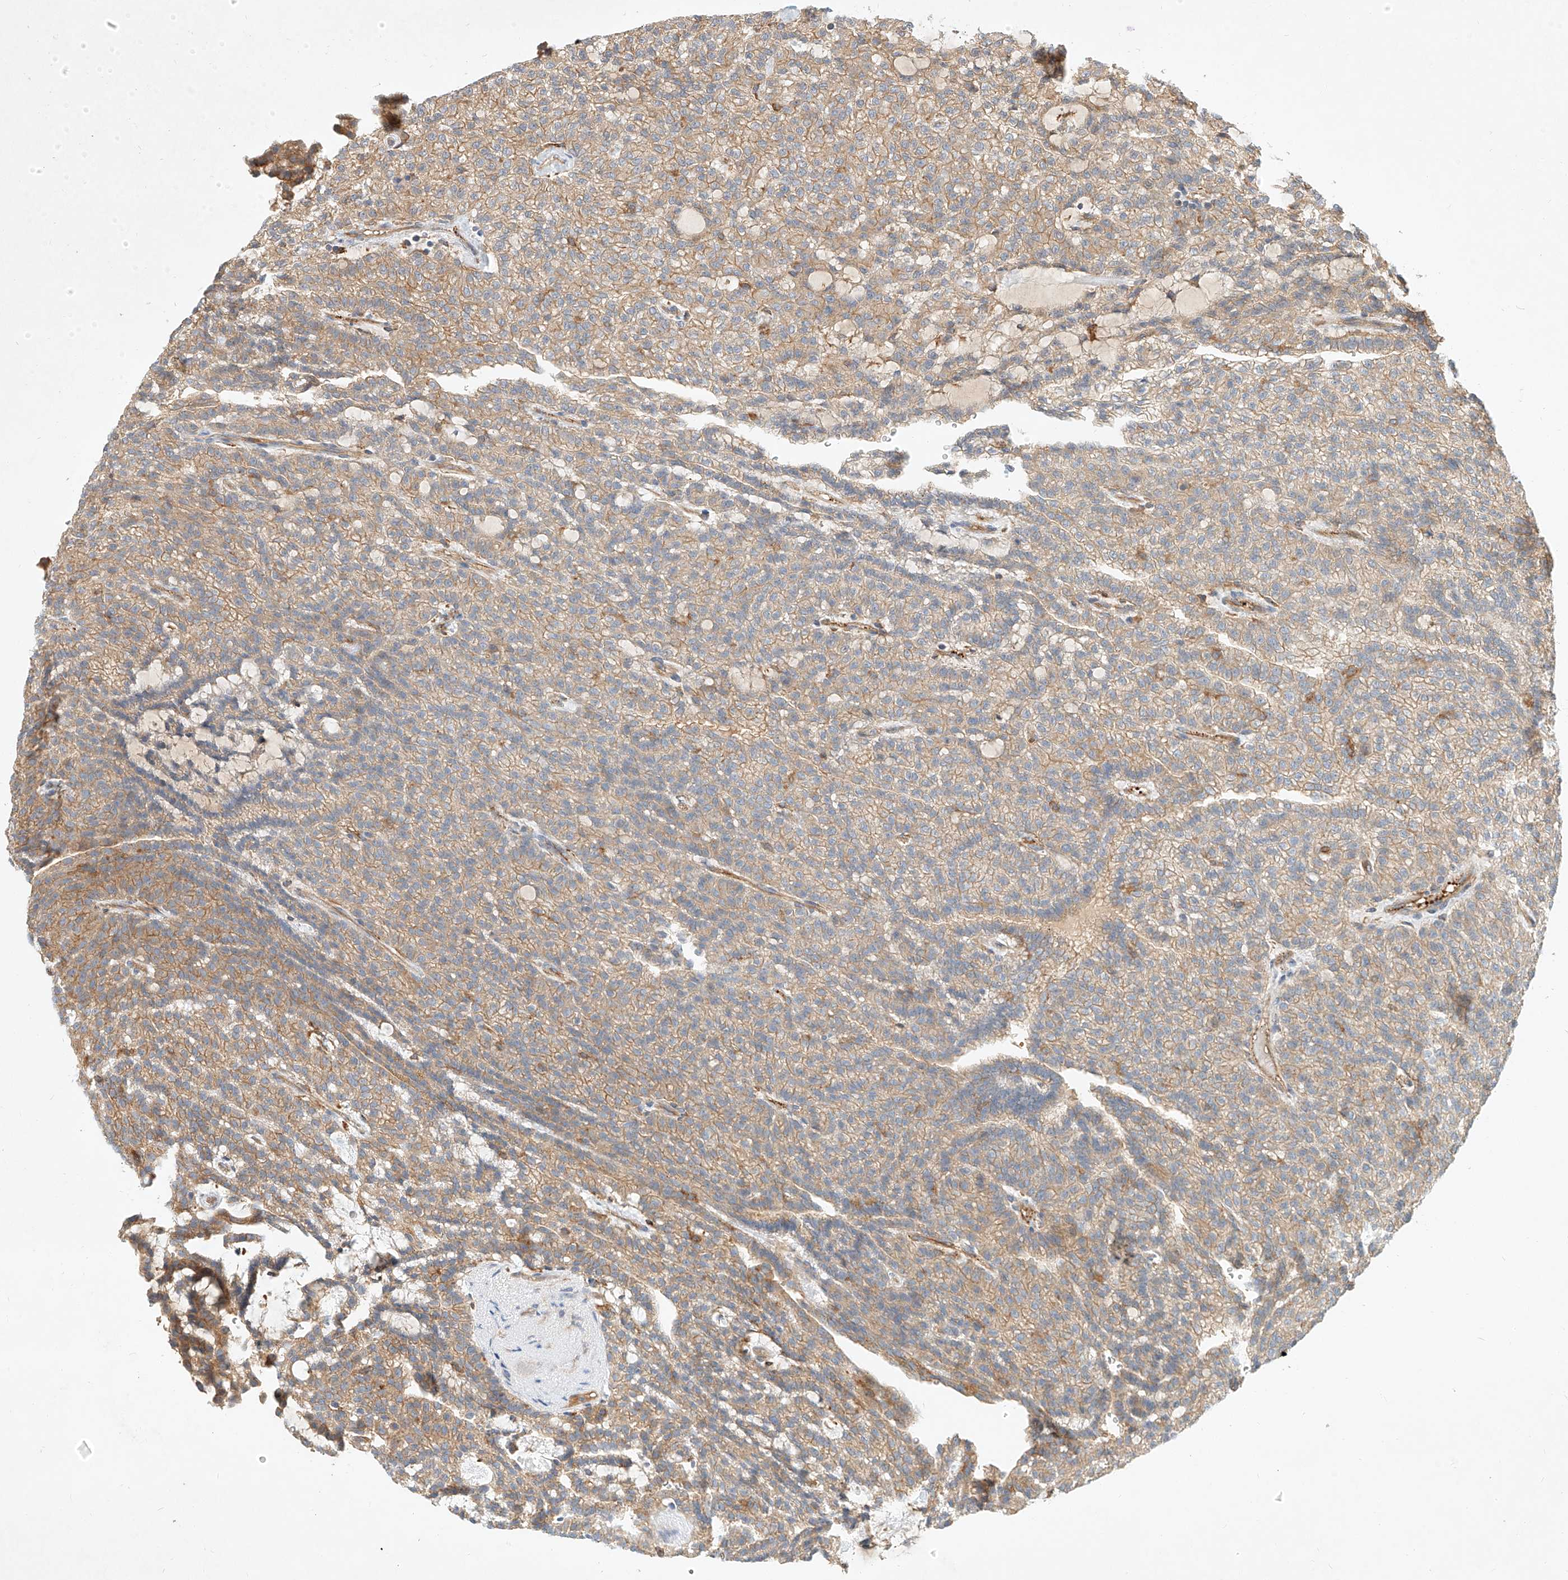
{"staining": {"intensity": "weak", "quantity": ">75%", "location": "cytoplasmic/membranous"}, "tissue": "renal cancer", "cell_type": "Tumor cells", "image_type": "cancer", "snomed": [{"axis": "morphology", "description": "Adenocarcinoma, NOS"}, {"axis": "topography", "description": "Kidney"}], "caption": "The histopathology image displays staining of renal cancer, revealing weak cytoplasmic/membranous protein expression (brown color) within tumor cells. (DAB = brown stain, brightfield microscopy at high magnification).", "gene": "NFAM1", "patient": {"sex": "male", "age": 63}}